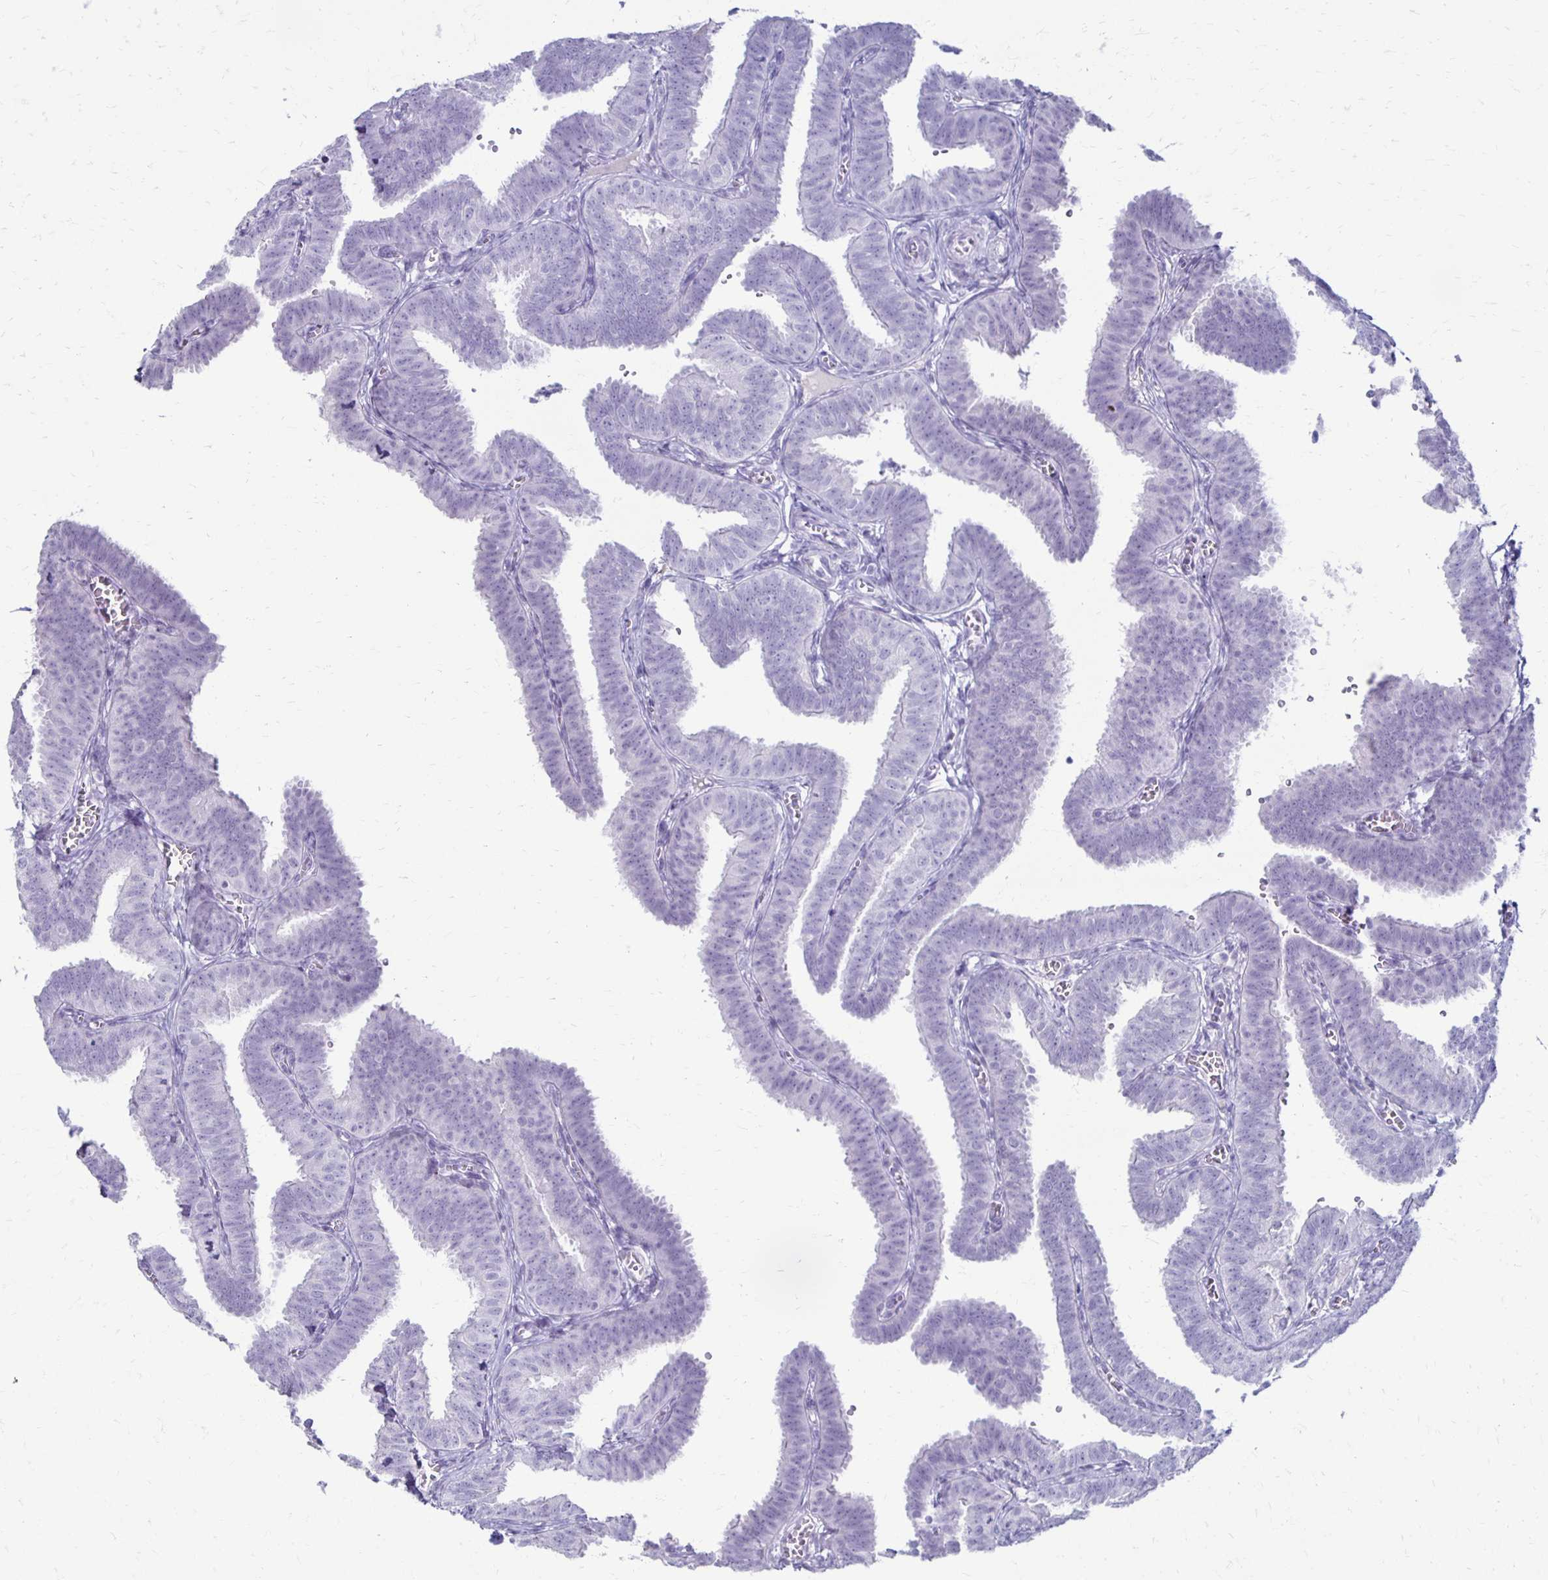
{"staining": {"intensity": "negative", "quantity": "none", "location": "none"}, "tissue": "fallopian tube", "cell_type": "Glandular cells", "image_type": "normal", "snomed": [{"axis": "morphology", "description": "Normal tissue, NOS"}, {"axis": "topography", "description": "Fallopian tube"}], "caption": "This is an immunohistochemistry (IHC) photomicrograph of benign human fallopian tube. There is no positivity in glandular cells.", "gene": "RYR1", "patient": {"sex": "female", "age": 25}}